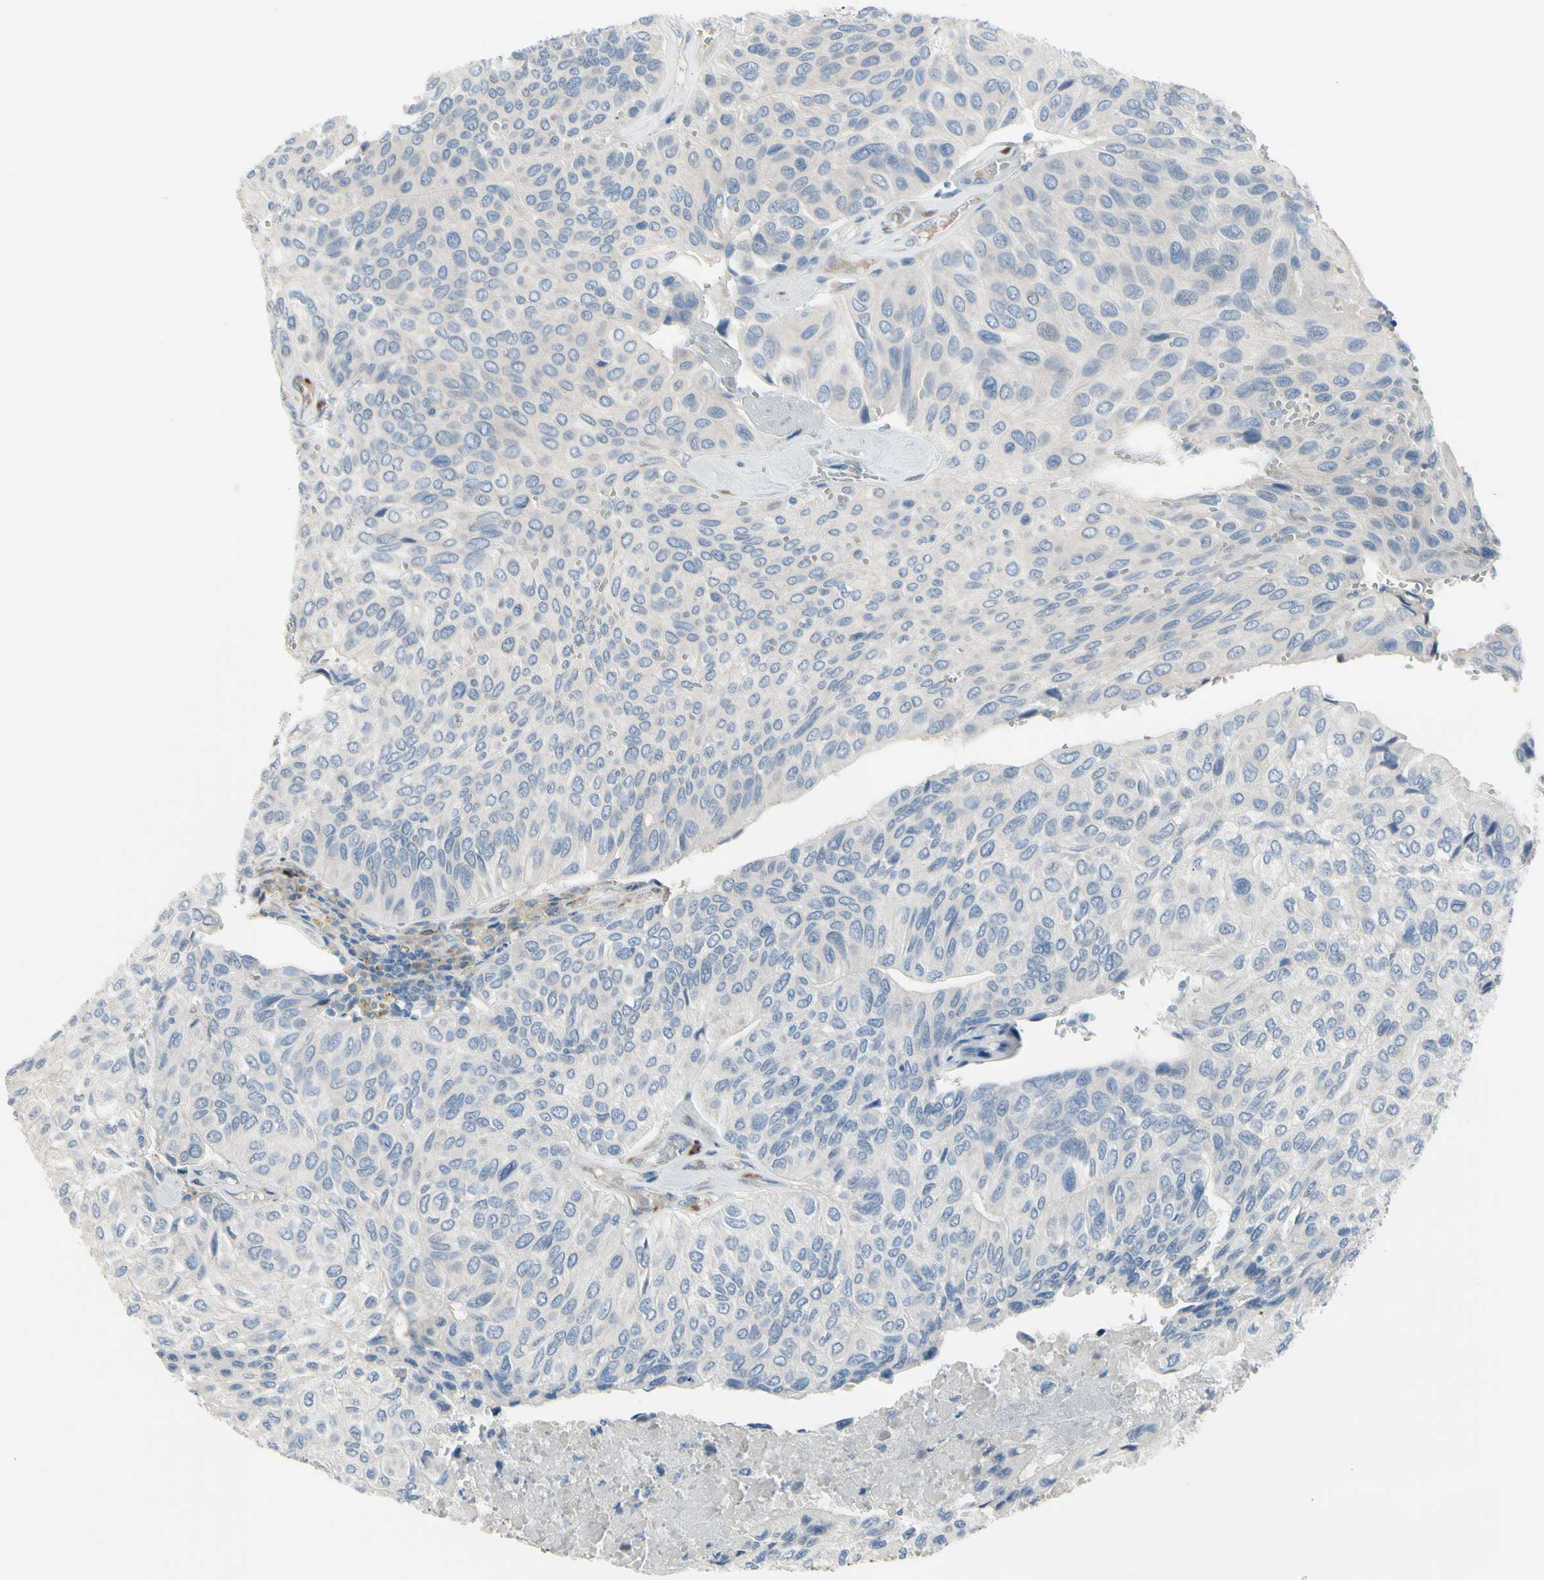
{"staining": {"intensity": "negative", "quantity": "none", "location": "none"}, "tissue": "urothelial cancer", "cell_type": "Tumor cells", "image_type": "cancer", "snomed": [{"axis": "morphology", "description": "Urothelial carcinoma, High grade"}, {"axis": "topography", "description": "Urinary bladder"}], "caption": "Immunohistochemistry histopathology image of neoplastic tissue: human urothelial carcinoma (high-grade) stained with DAB exhibits no significant protein staining in tumor cells.", "gene": "MAP2", "patient": {"sex": "male", "age": 66}}